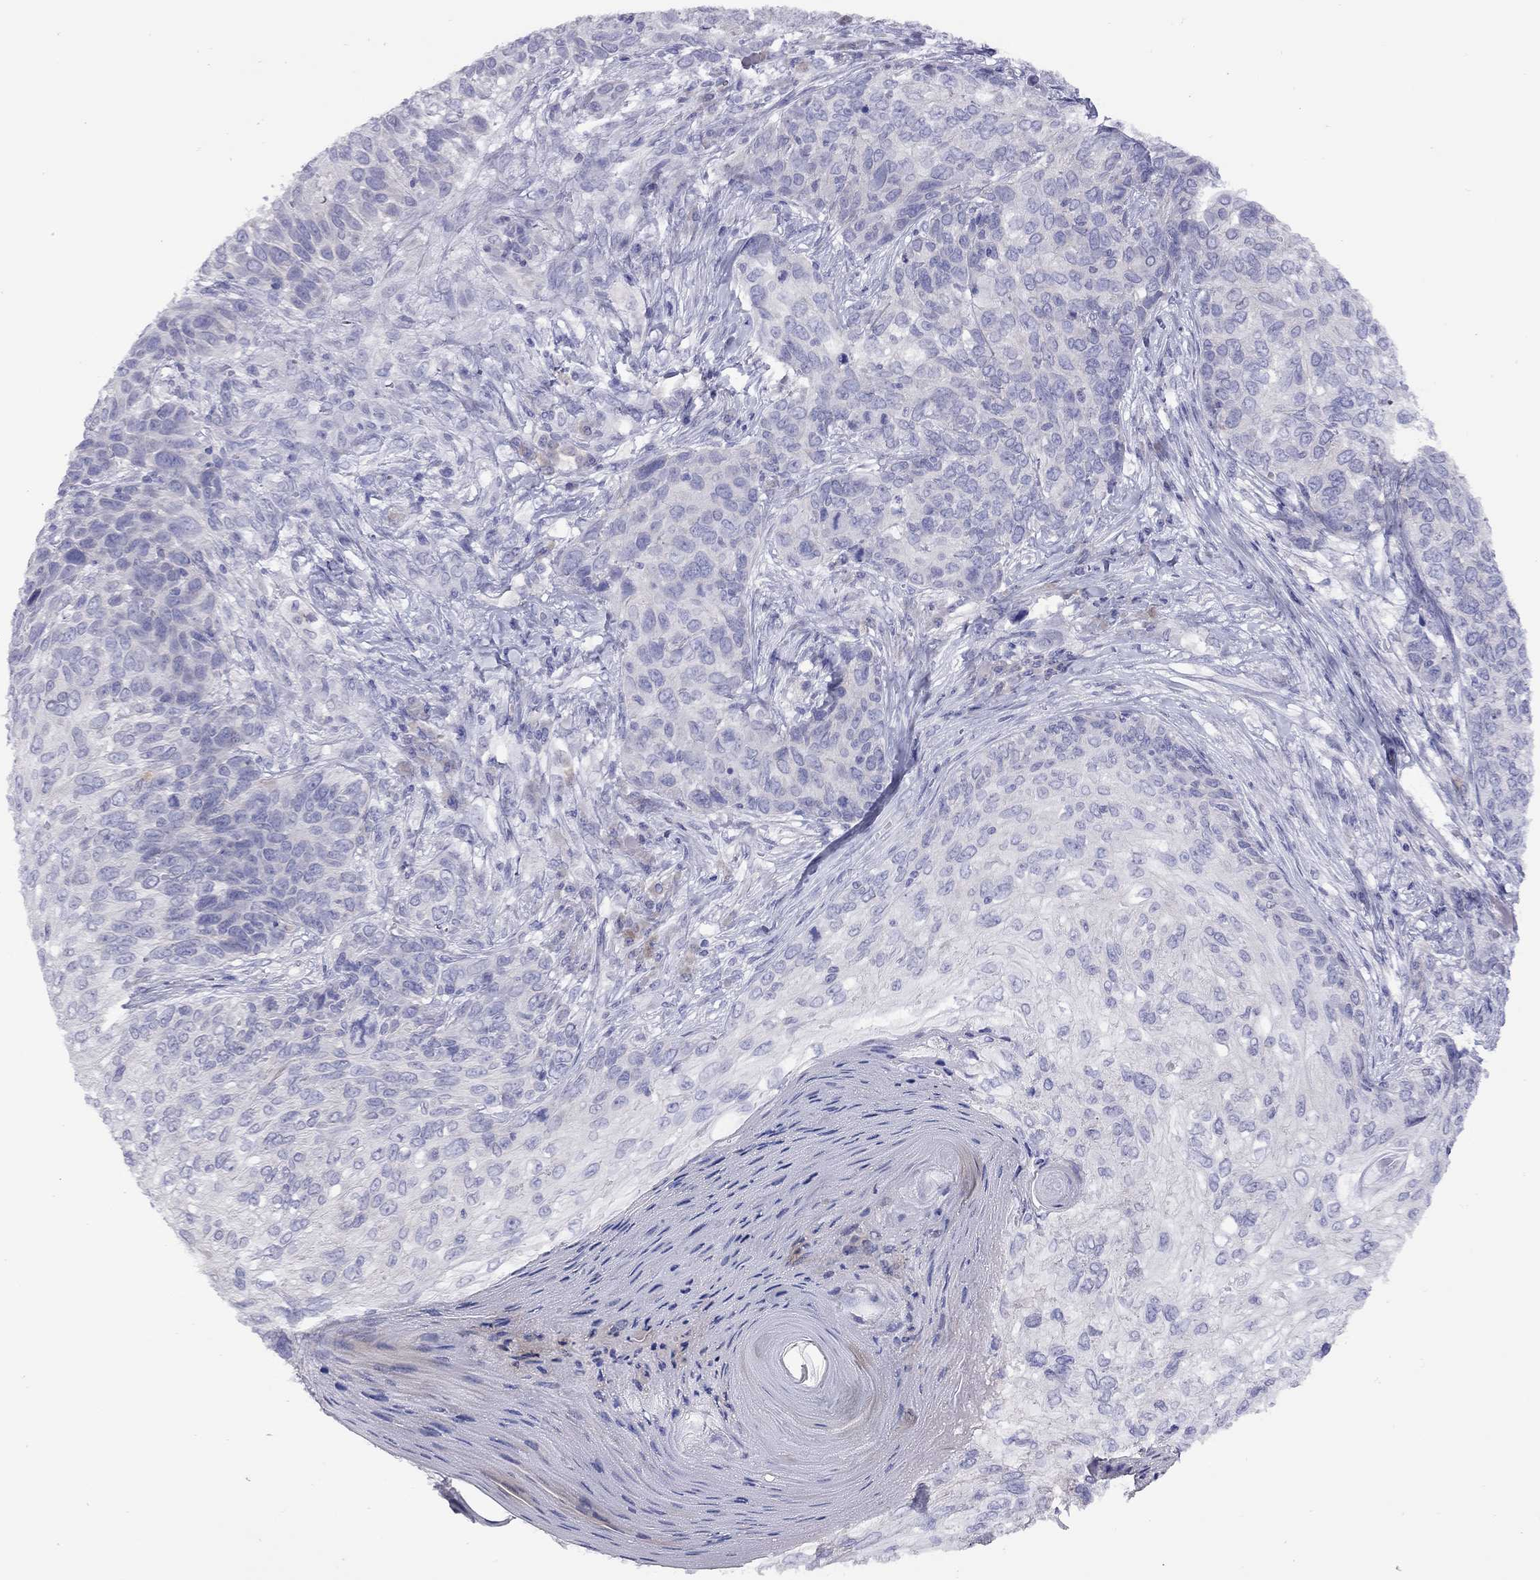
{"staining": {"intensity": "negative", "quantity": "none", "location": "none"}, "tissue": "skin cancer", "cell_type": "Tumor cells", "image_type": "cancer", "snomed": [{"axis": "morphology", "description": "Squamous cell carcinoma, NOS"}, {"axis": "topography", "description": "Skin"}], "caption": "The image displays no staining of tumor cells in skin cancer (squamous cell carcinoma).", "gene": "CPNE4", "patient": {"sex": "male", "age": 92}}